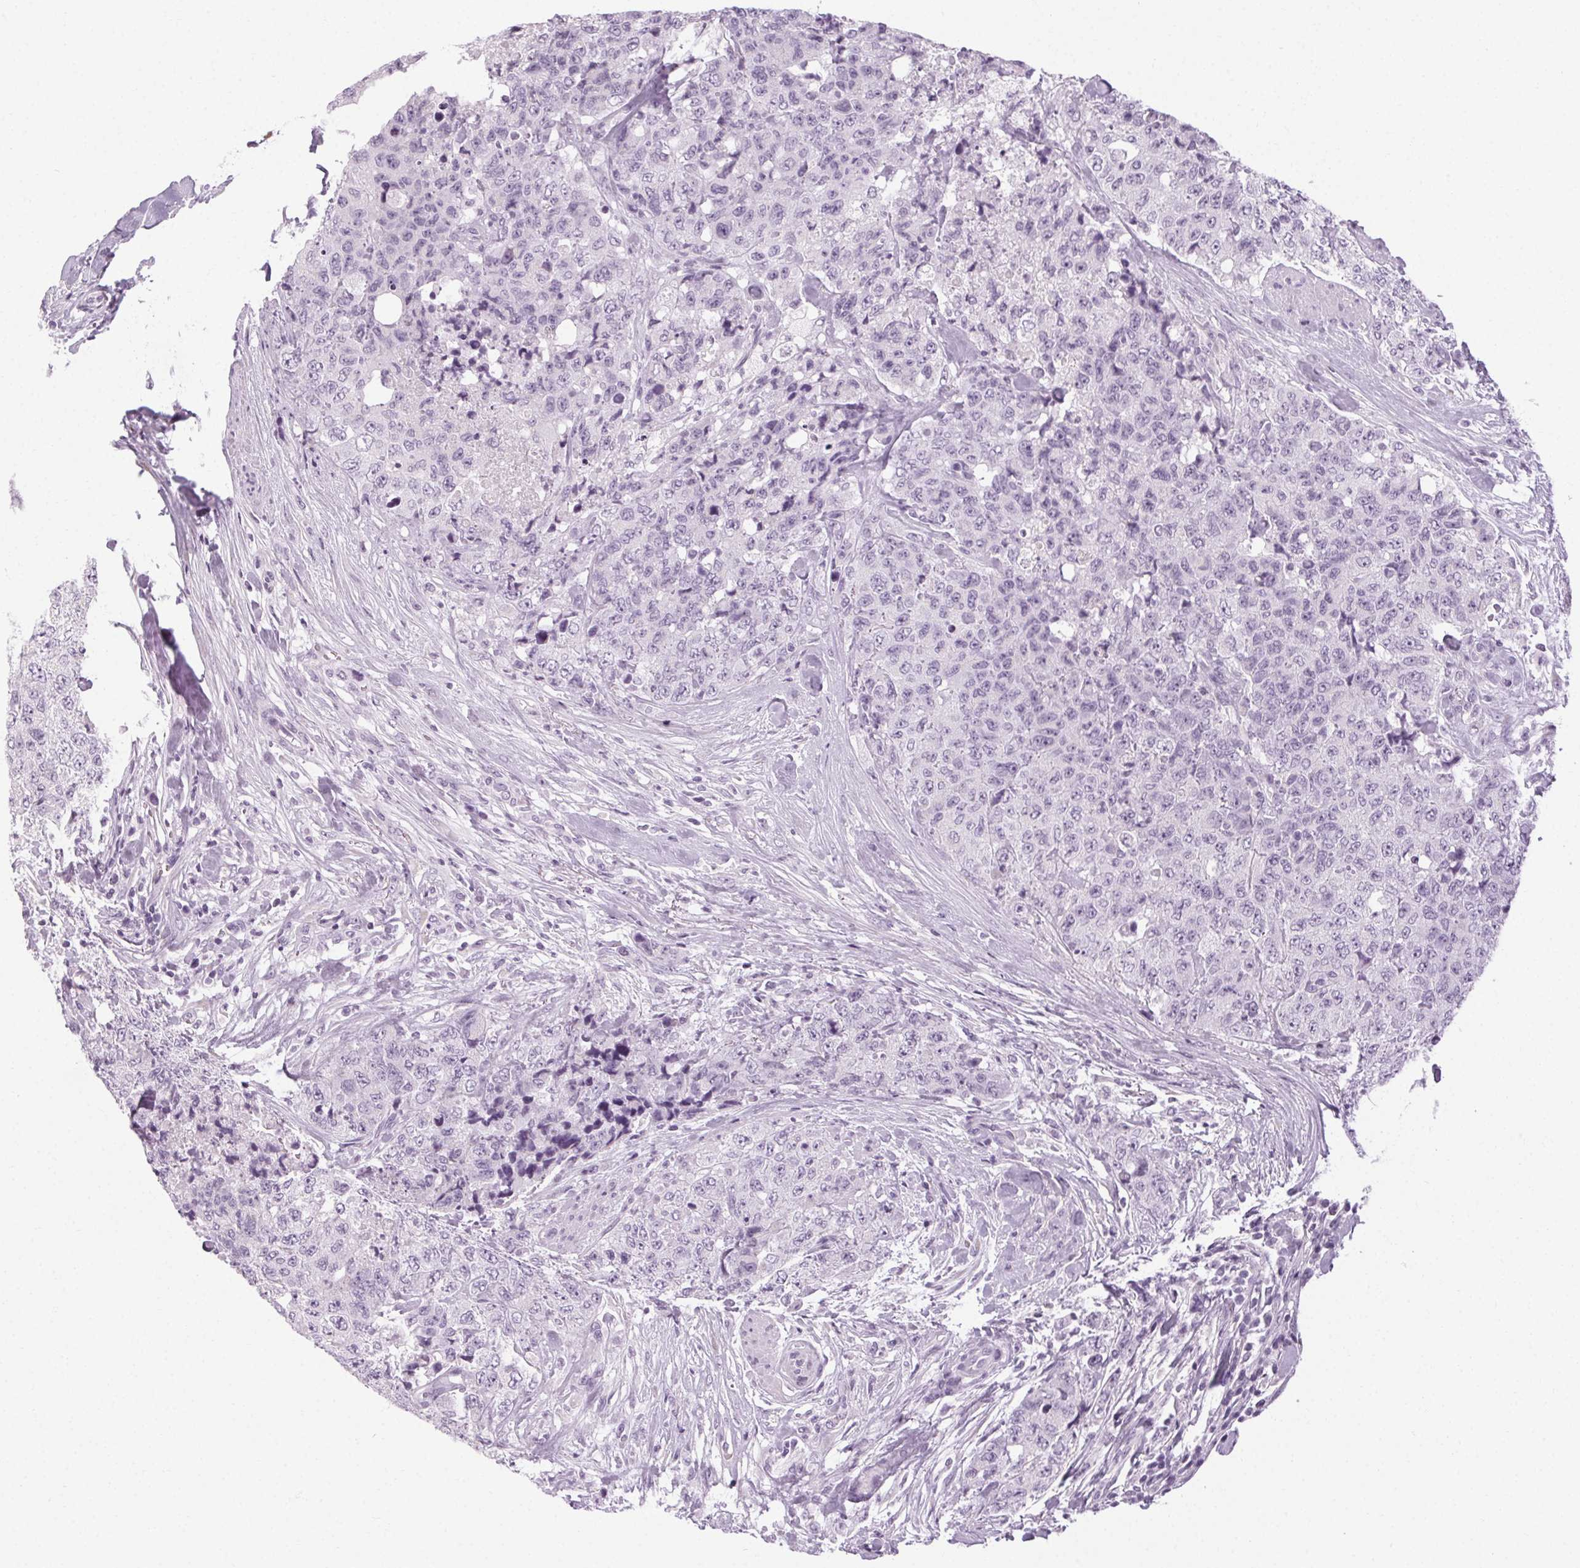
{"staining": {"intensity": "negative", "quantity": "none", "location": "none"}, "tissue": "urothelial cancer", "cell_type": "Tumor cells", "image_type": "cancer", "snomed": [{"axis": "morphology", "description": "Urothelial carcinoma, High grade"}, {"axis": "topography", "description": "Urinary bladder"}], "caption": "Immunohistochemistry micrograph of high-grade urothelial carcinoma stained for a protein (brown), which shows no expression in tumor cells.", "gene": "POMC", "patient": {"sex": "female", "age": 78}}